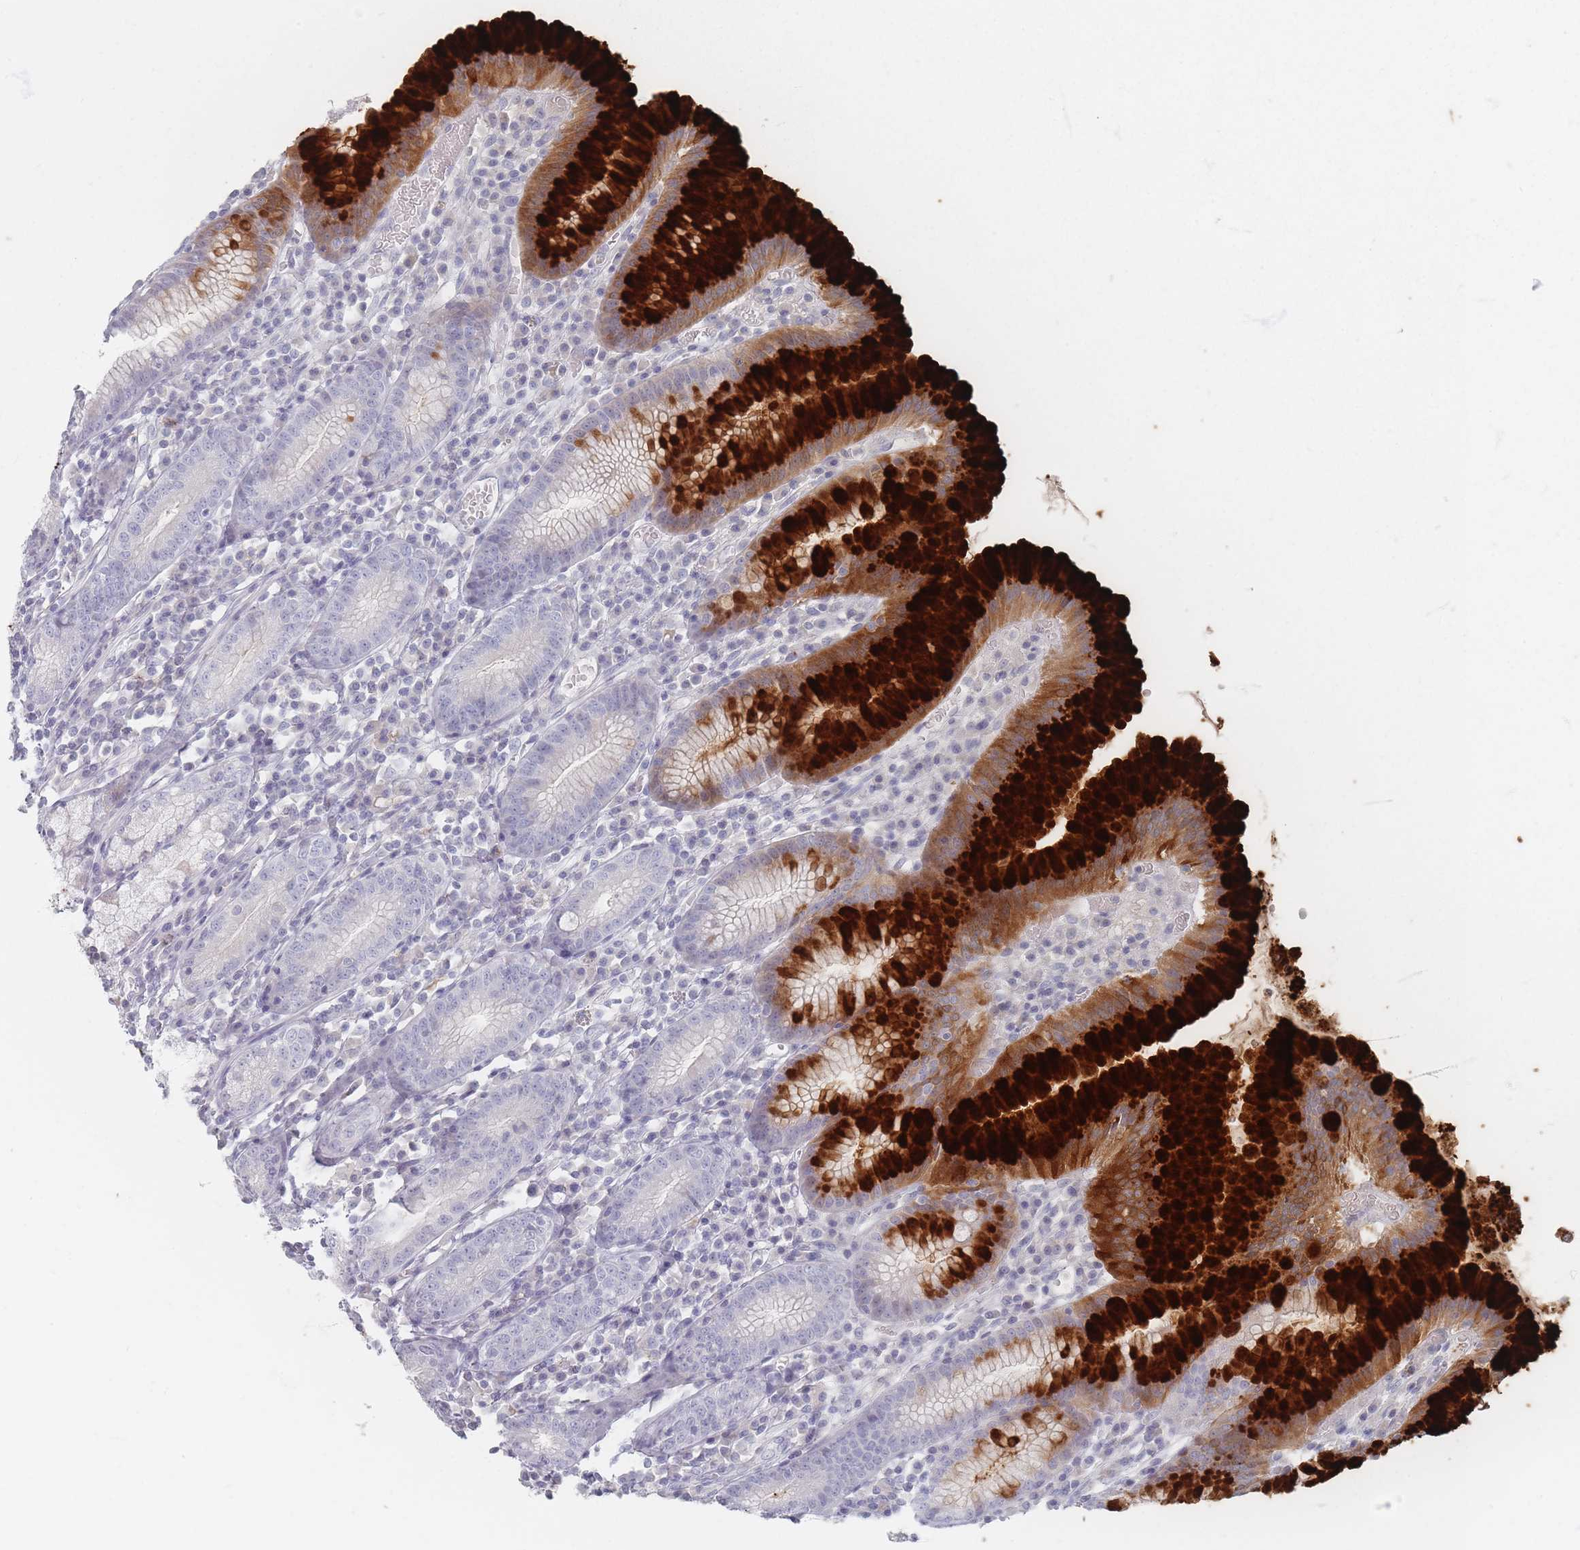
{"staining": {"intensity": "strong", "quantity": "25%-75%", "location": "cytoplasmic/membranous"}, "tissue": "stomach", "cell_type": "Glandular cells", "image_type": "normal", "snomed": [{"axis": "morphology", "description": "Normal tissue, NOS"}, {"axis": "topography", "description": "Stomach"}], "caption": "High-magnification brightfield microscopy of normal stomach stained with DAB (brown) and counterstained with hematoxylin (blue). glandular cells exhibit strong cytoplasmic/membranous positivity is present in approximately25%-75% of cells. (Brightfield microscopy of DAB IHC at high magnification).", "gene": "CD37", "patient": {"sex": "male", "age": 55}}